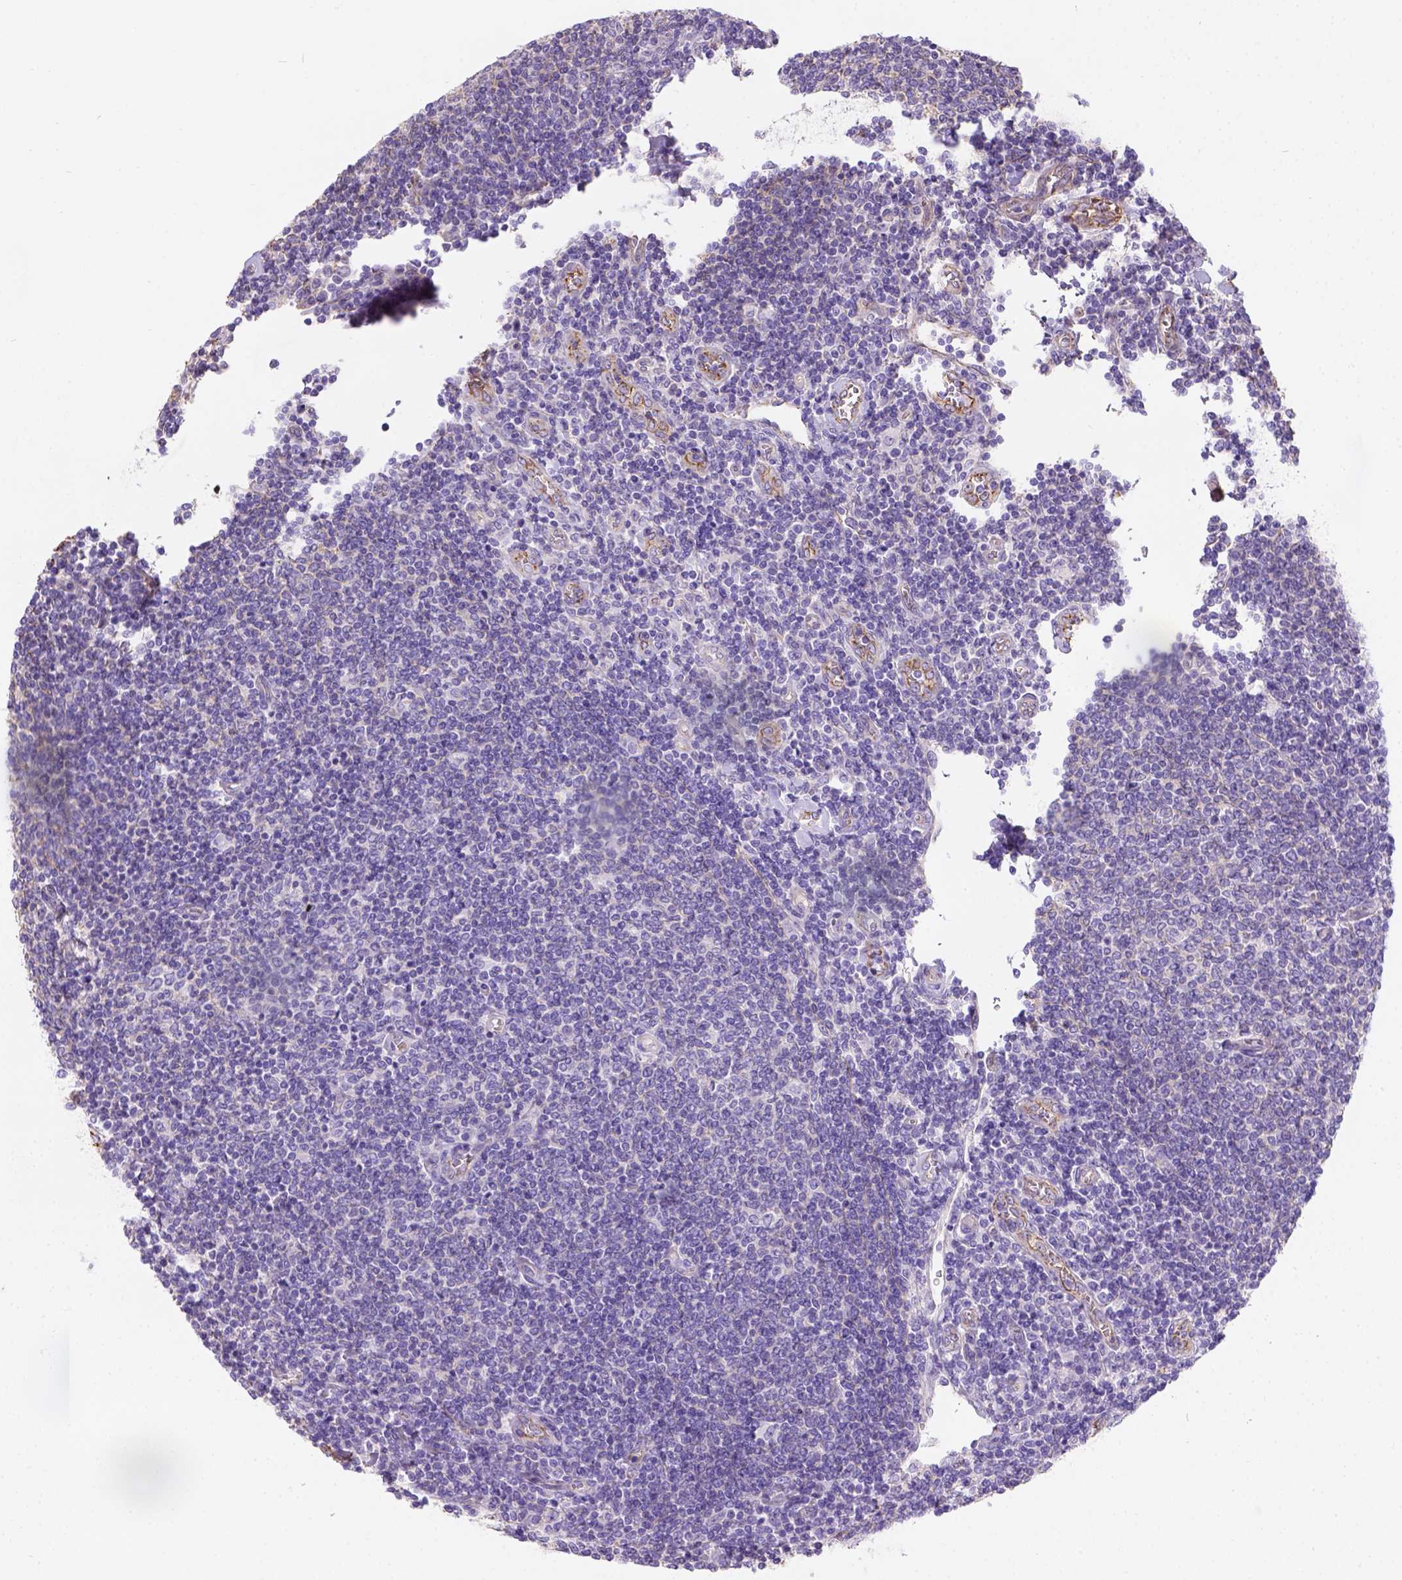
{"staining": {"intensity": "negative", "quantity": "none", "location": "none"}, "tissue": "lymphoma", "cell_type": "Tumor cells", "image_type": "cancer", "snomed": [{"axis": "morphology", "description": "Malignant lymphoma, non-Hodgkin's type, Low grade"}, {"axis": "topography", "description": "Lymph node"}], "caption": "Low-grade malignant lymphoma, non-Hodgkin's type was stained to show a protein in brown. There is no significant staining in tumor cells. The staining was performed using DAB (3,3'-diaminobenzidine) to visualize the protein expression in brown, while the nuclei were stained in blue with hematoxylin (Magnification: 20x).", "gene": "PHF7", "patient": {"sex": "male", "age": 52}}